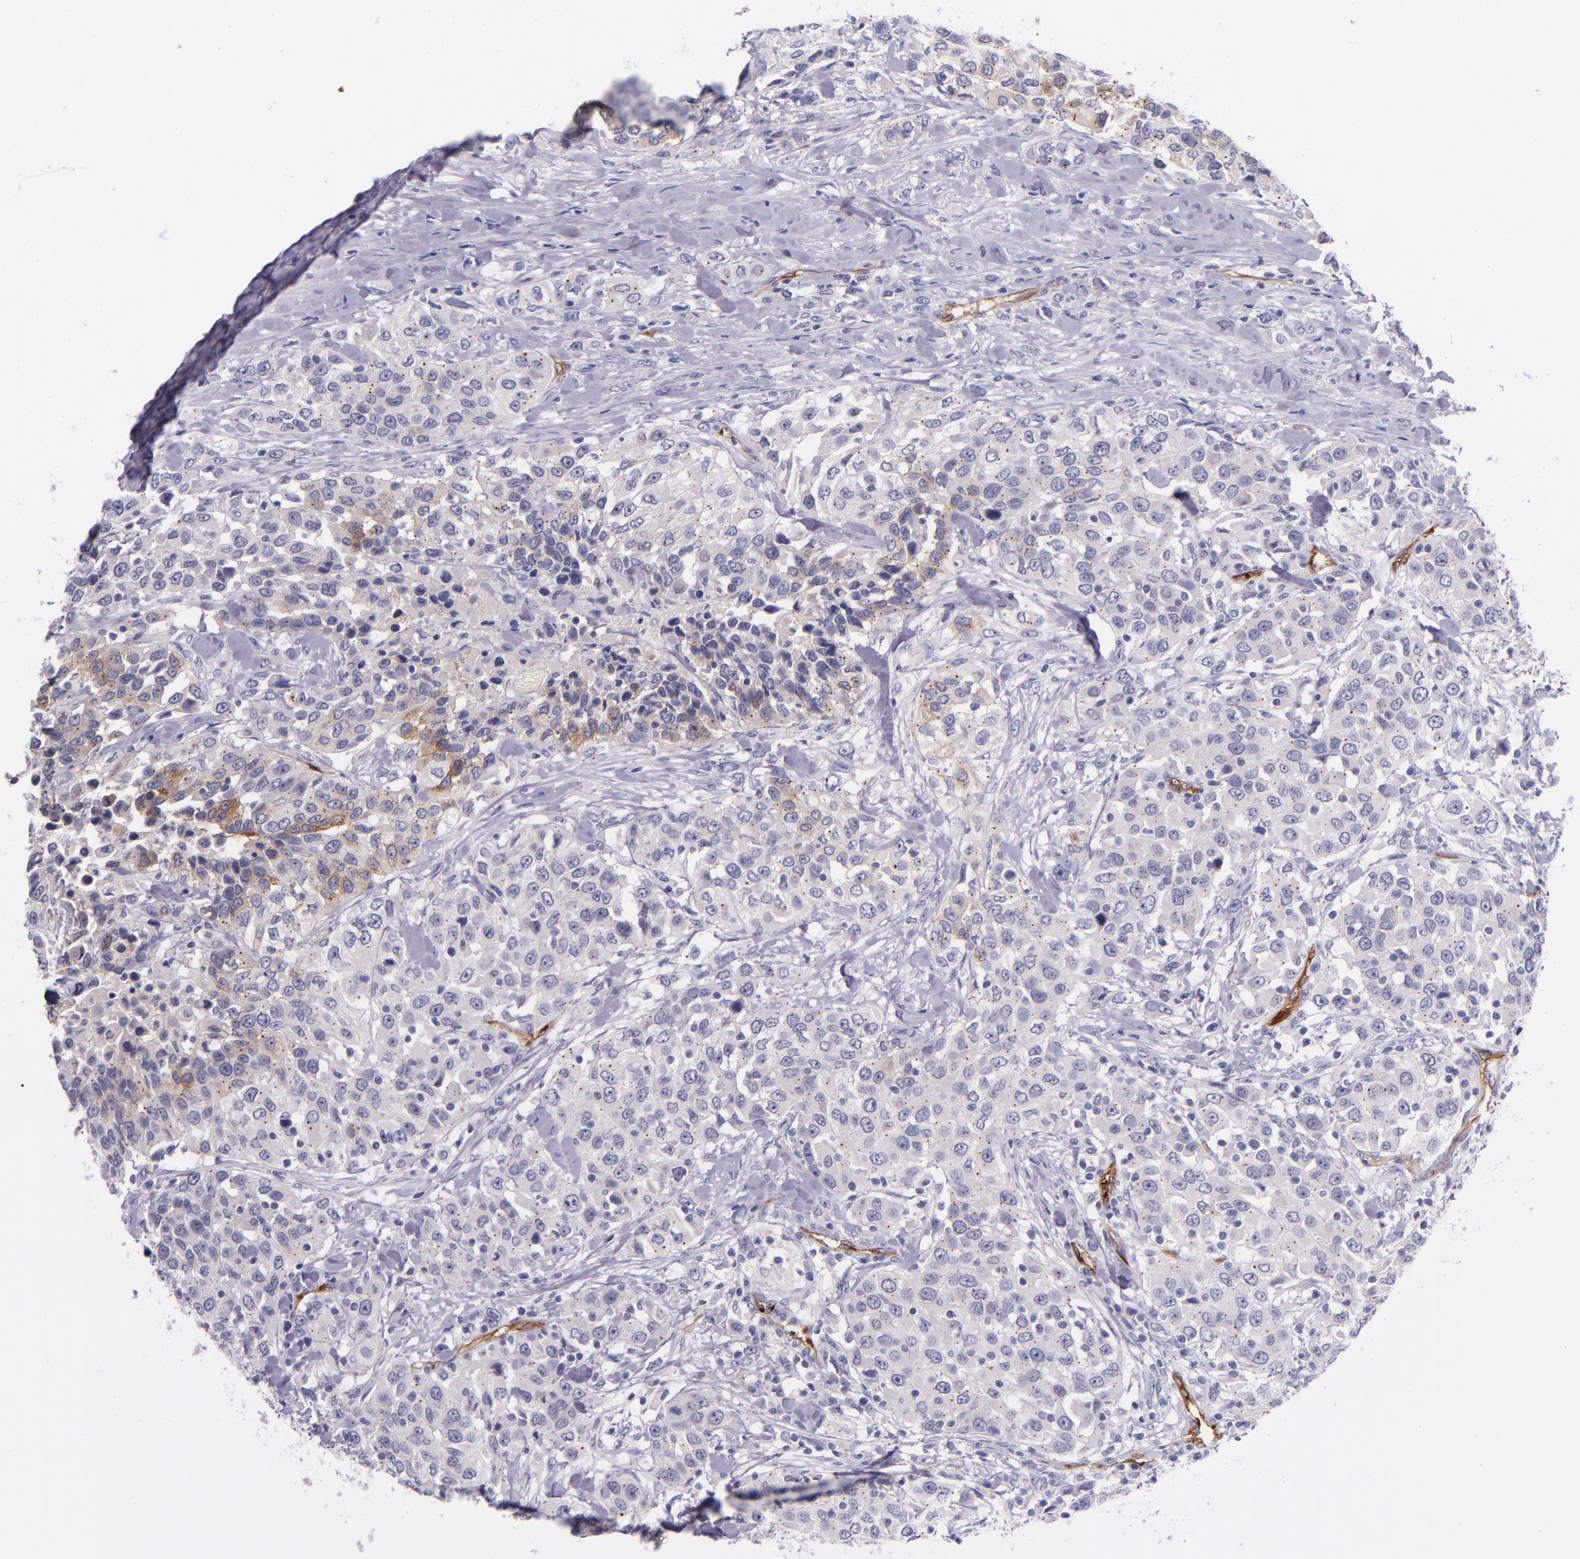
{"staining": {"intensity": "negative", "quantity": "none", "location": "none"}, "tissue": "urothelial cancer", "cell_type": "Tumor cells", "image_type": "cancer", "snomed": [{"axis": "morphology", "description": "Urothelial carcinoma, High grade"}, {"axis": "topography", "description": "Urinary bladder"}], "caption": "This is an immunohistochemistry micrograph of urothelial cancer. There is no positivity in tumor cells.", "gene": "NOS3", "patient": {"sex": "female", "age": 80}}